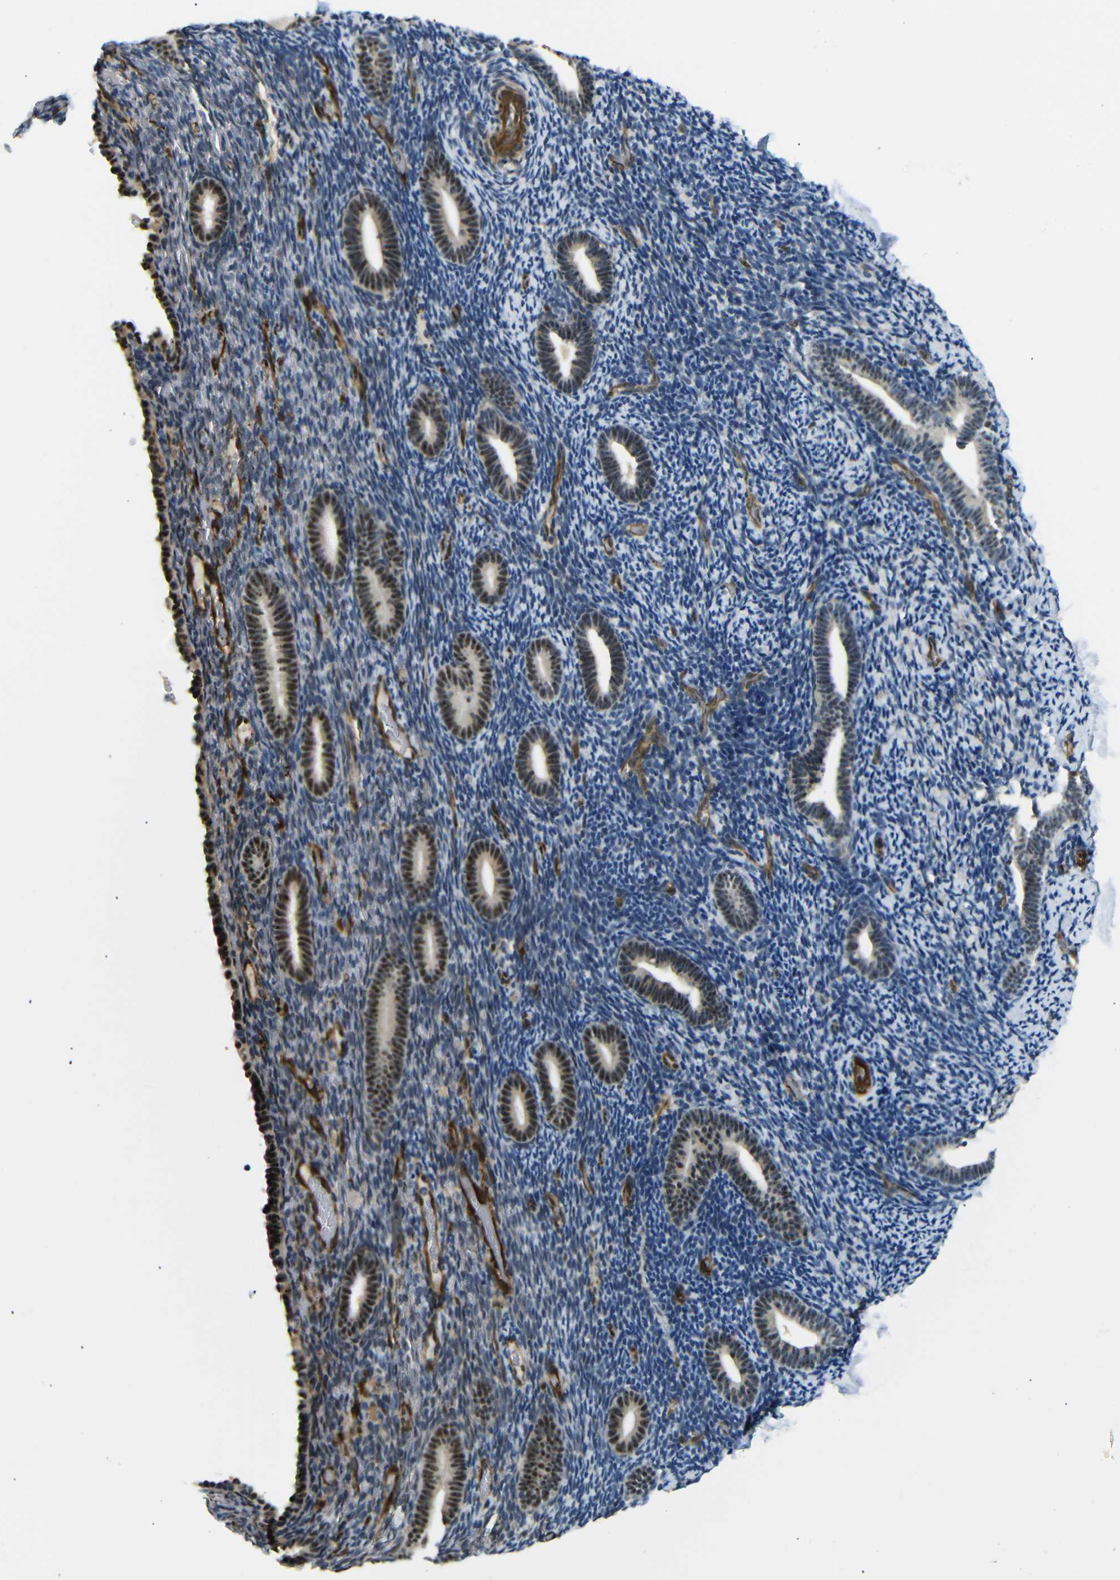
{"staining": {"intensity": "moderate", "quantity": "<25%", "location": "nuclear"}, "tissue": "endometrium", "cell_type": "Cells in endometrial stroma", "image_type": "normal", "snomed": [{"axis": "morphology", "description": "Normal tissue, NOS"}, {"axis": "topography", "description": "Endometrium"}], "caption": "The histopathology image reveals staining of benign endometrium, revealing moderate nuclear protein expression (brown color) within cells in endometrial stroma.", "gene": "PARN", "patient": {"sex": "female", "age": 51}}